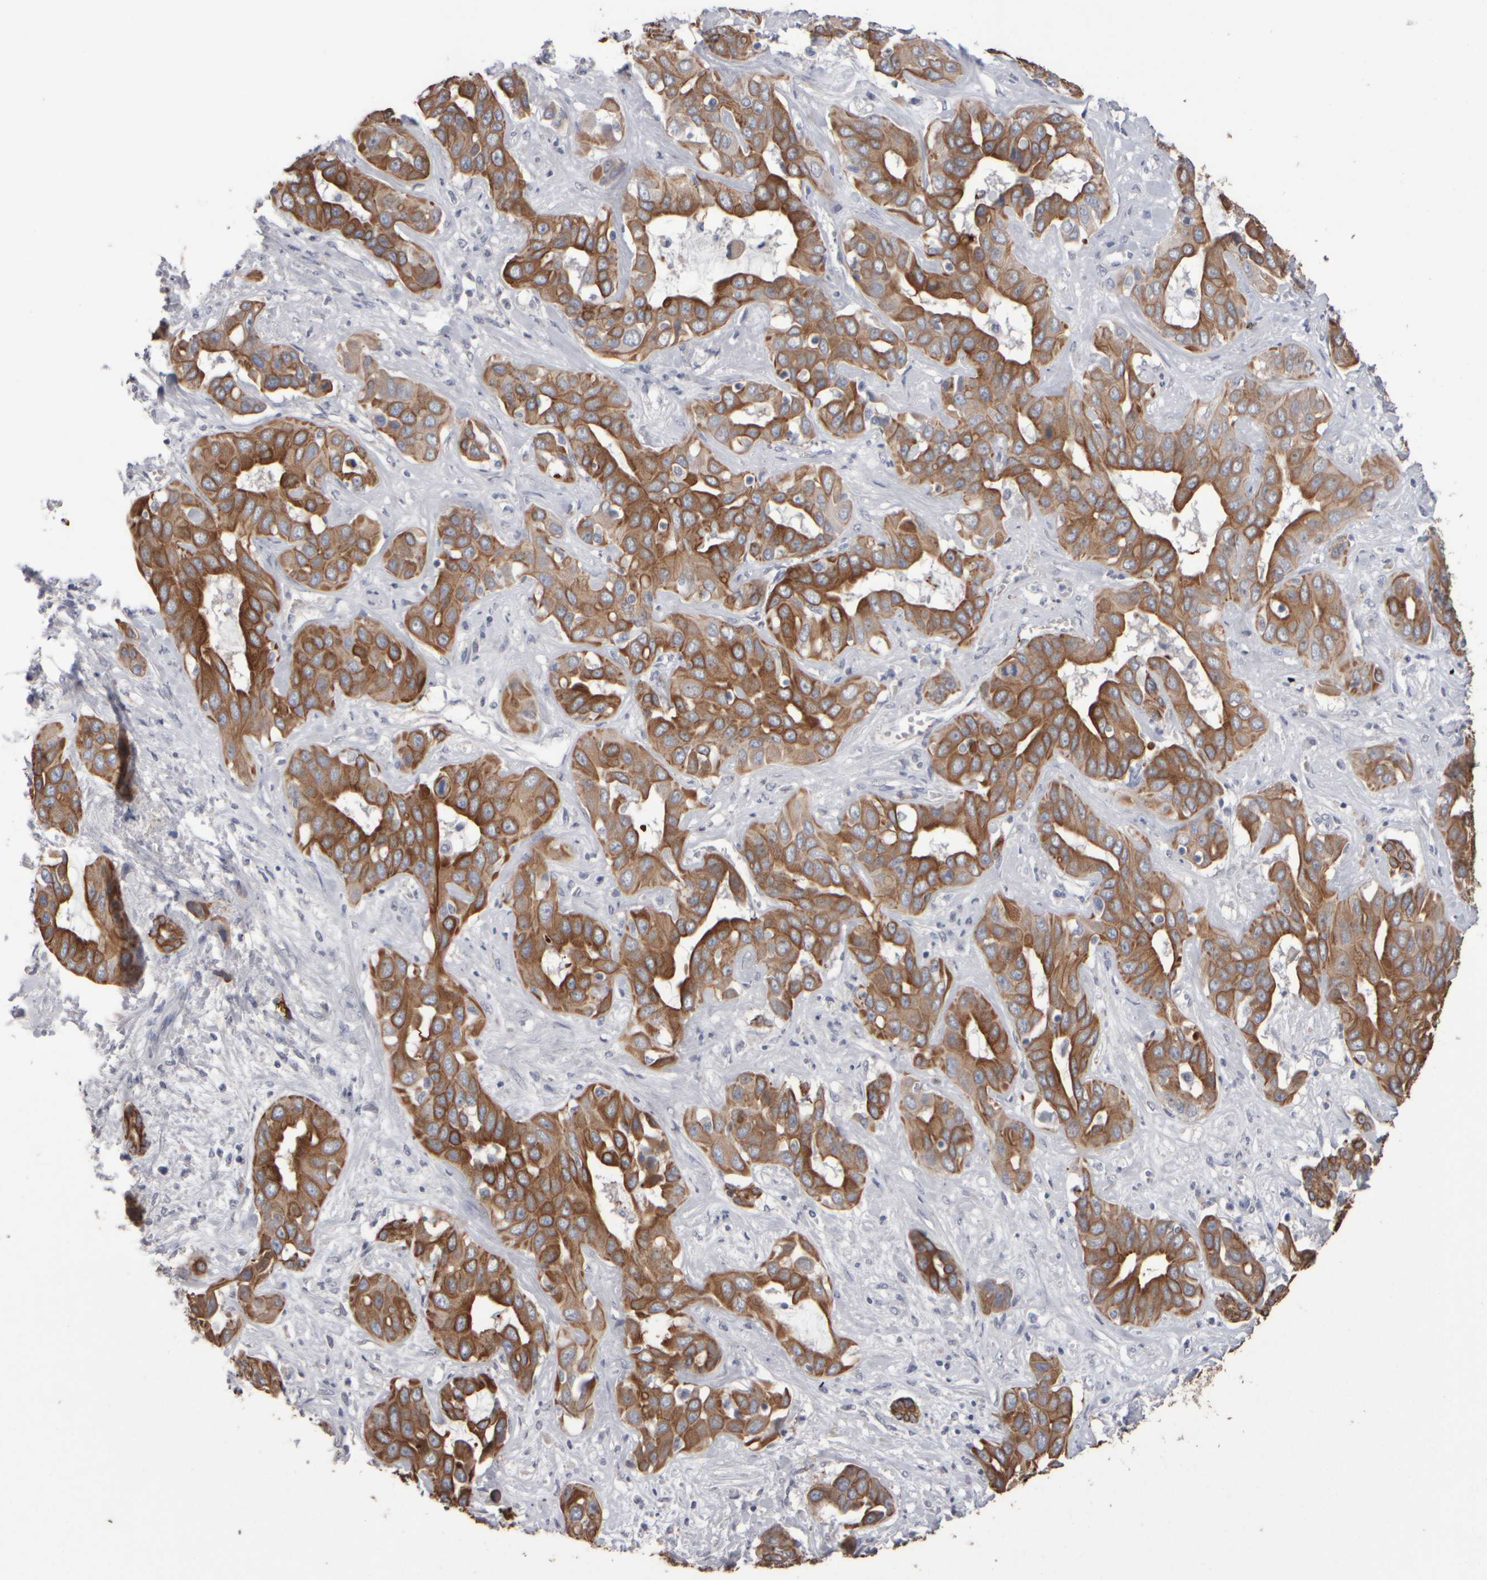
{"staining": {"intensity": "moderate", "quantity": ">75%", "location": "cytoplasmic/membranous"}, "tissue": "liver cancer", "cell_type": "Tumor cells", "image_type": "cancer", "snomed": [{"axis": "morphology", "description": "Cholangiocarcinoma"}, {"axis": "topography", "description": "Liver"}], "caption": "Protein positivity by immunohistochemistry displays moderate cytoplasmic/membranous positivity in about >75% of tumor cells in cholangiocarcinoma (liver).", "gene": "EPHX2", "patient": {"sex": "female", "age": 52}}